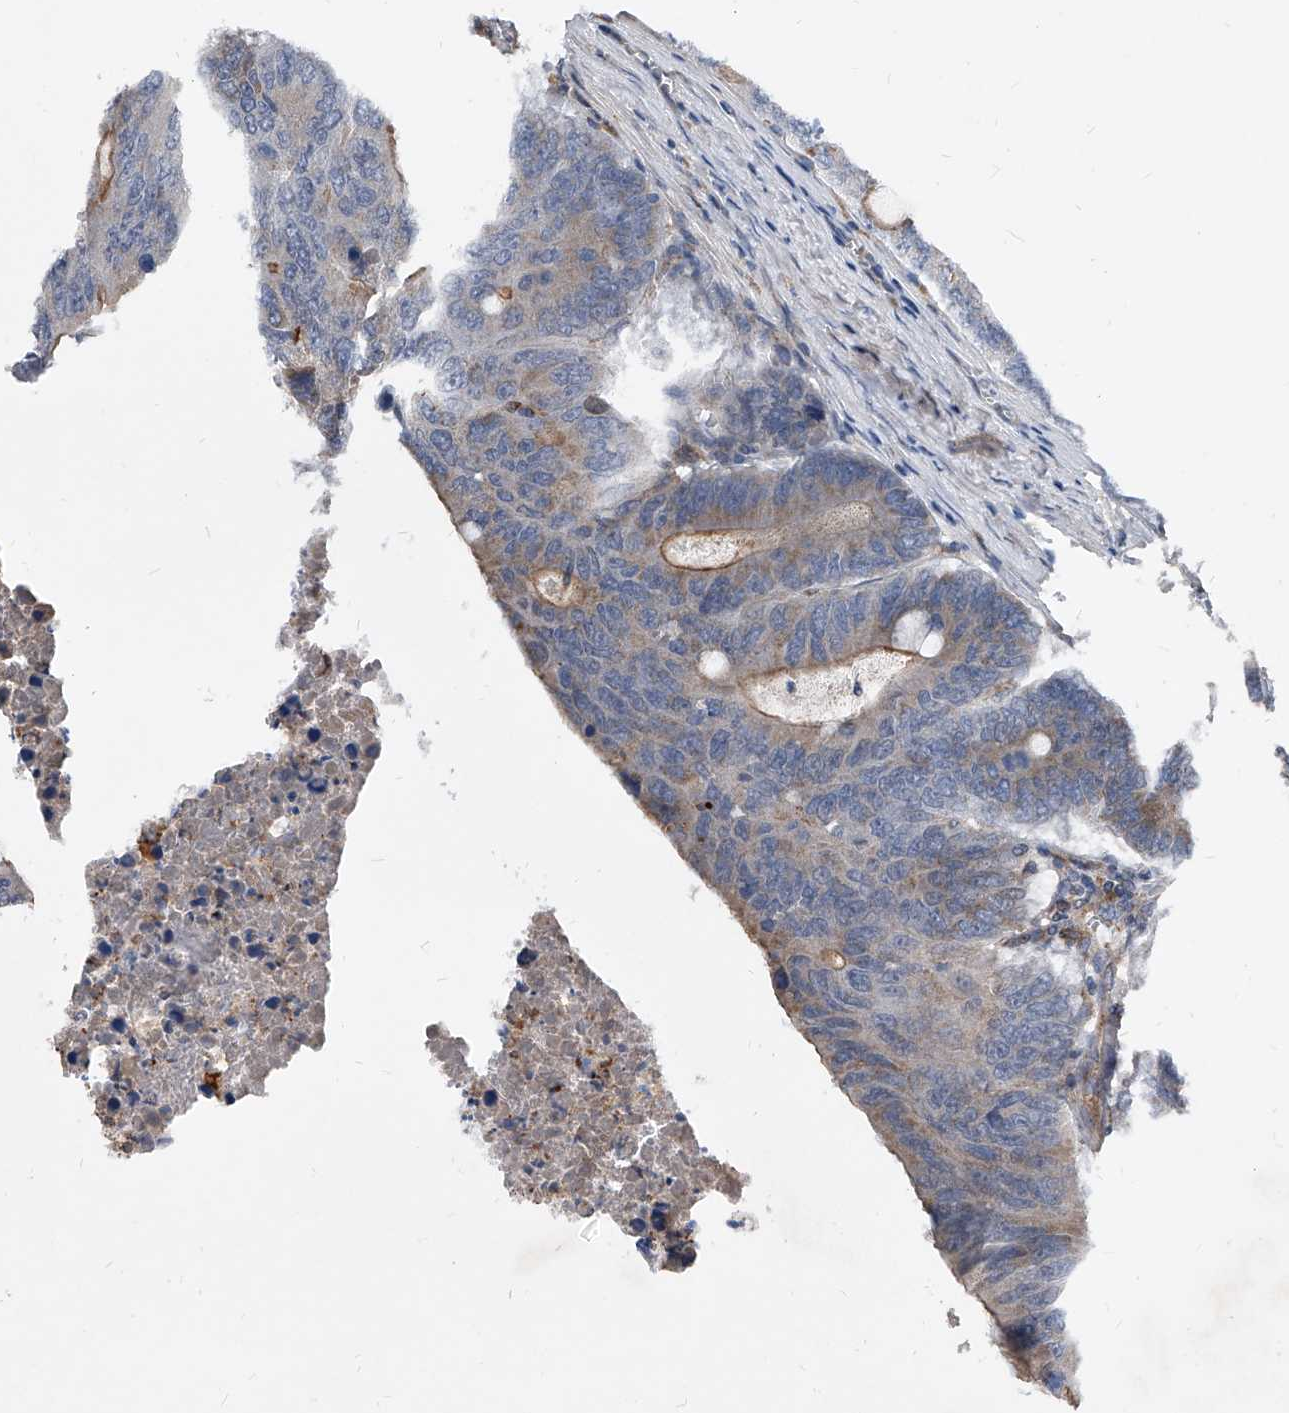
{"staining": {"intensity": "moderate", "quantity": "<25%", "location": "cytoplasmic/membranous"}, "tissue": "colorectal cancer", "cell_type": "Tumor cells", "image_type": "cancer", "snomed": [{"axis": "morphology", "description": "Adenocarcinoma, NOS"}, {"axis": "topography", "description": "Colon"}], "caption": "Brown immunohistochemical staining in colorectal cancer shows moderate cytoplasmic/membranous positivity in about <25% of tumor cells.", "gene": "SOBP", "patient": {"sex": "male", "age": 87}}